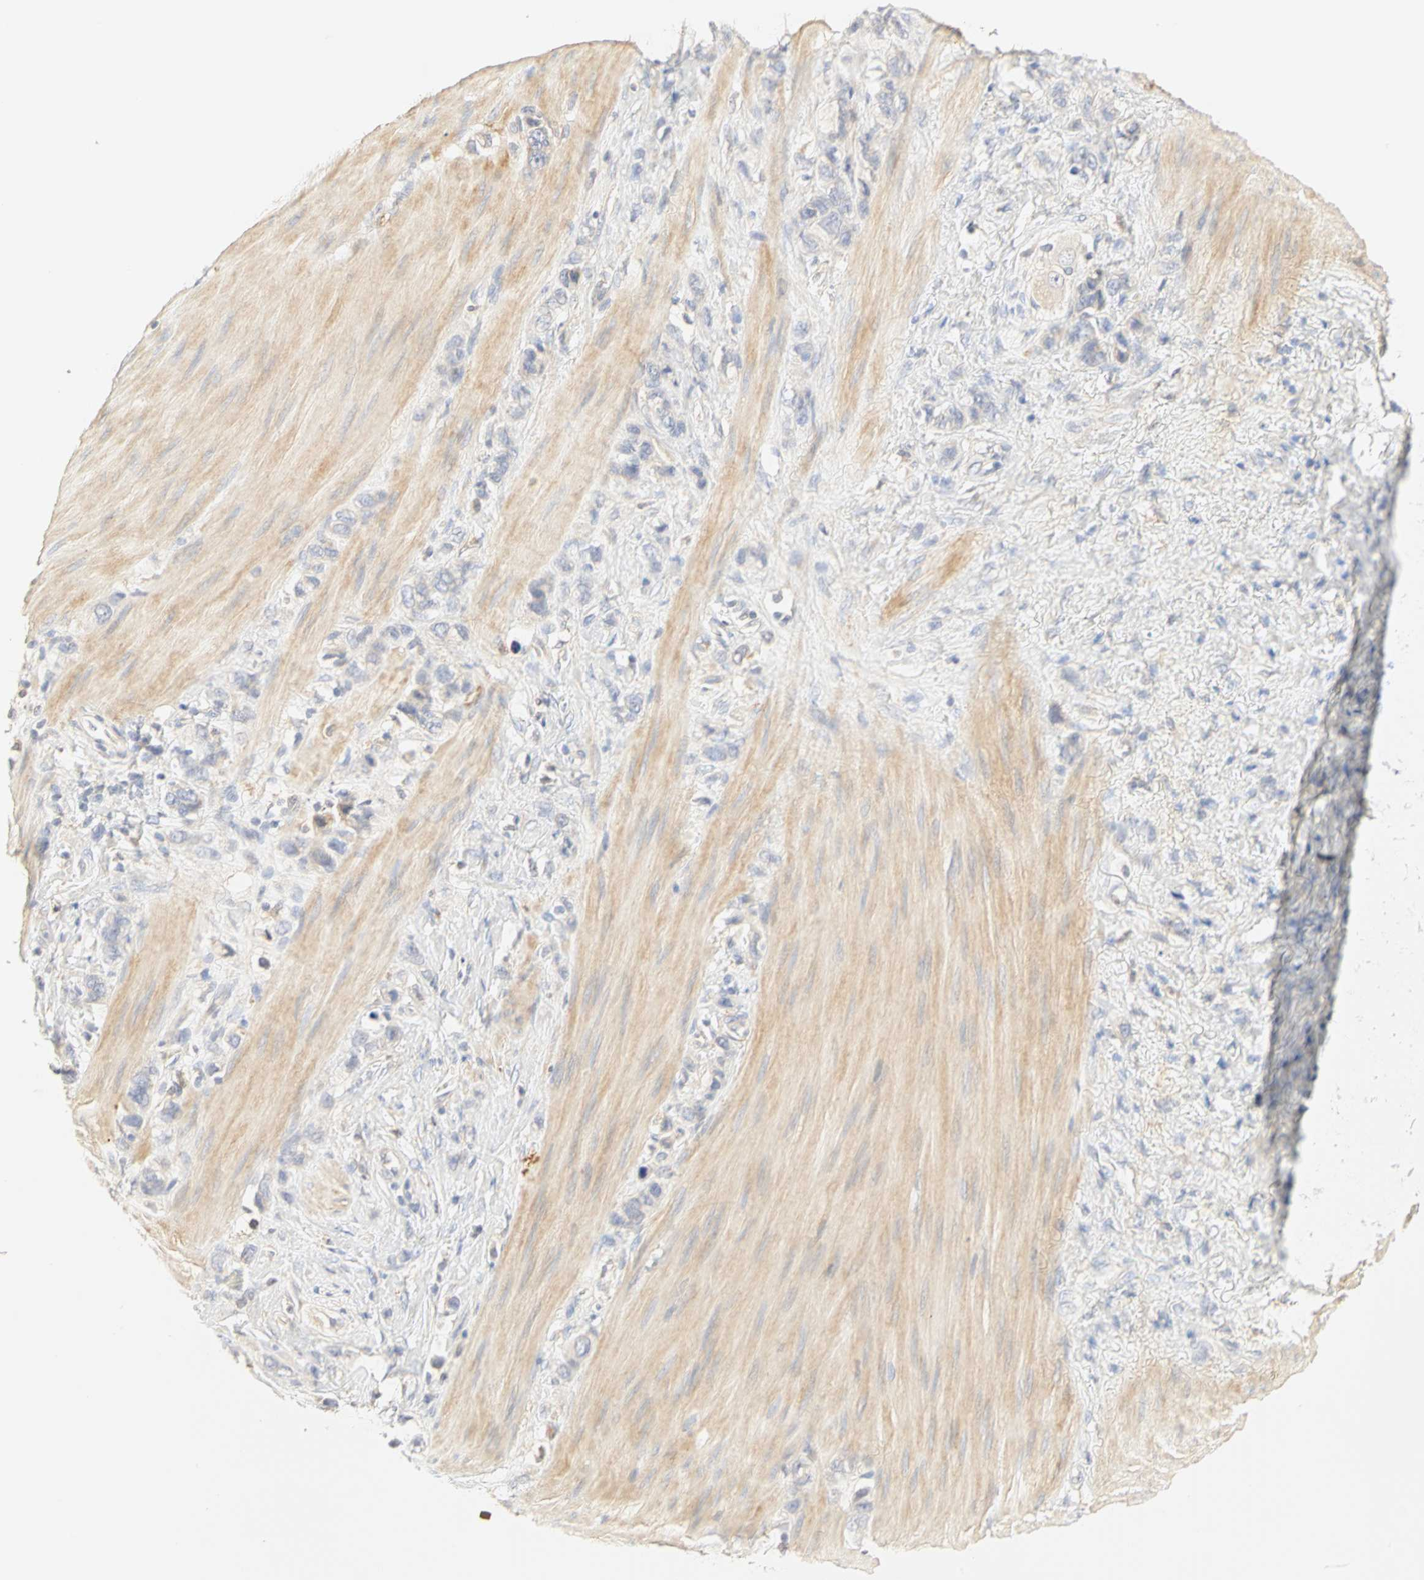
{"staining": {"intensity": "weak", "quantity": "<25%", "location": "cytoplasmic/membranous"}, "tissue": "stomach cancer", "cell_type": "Tumor cells", "image_type": "cancer", "snomed": [{"axis": "morphology", "description": "Normal tissue, NOS"}, {"axis": "morphology", "description": "Adenocarcinoma, NOS"}, {"axis": "morphology", "description": "Adenocarcinoma, High grade"}, {"axis": "topography", "description": "Stomach, upper"}, {"axis": "topography", "description": "Stomach"}], "caption": "Immunohistochemistry (IHC) photomicrograph of human adenocarcinoma (stomach) stained for a protein (brown), which exhibits no expression in tumor cells.", "gene": "GNRH2", "patient": {"sex": "female", "age": 65}}